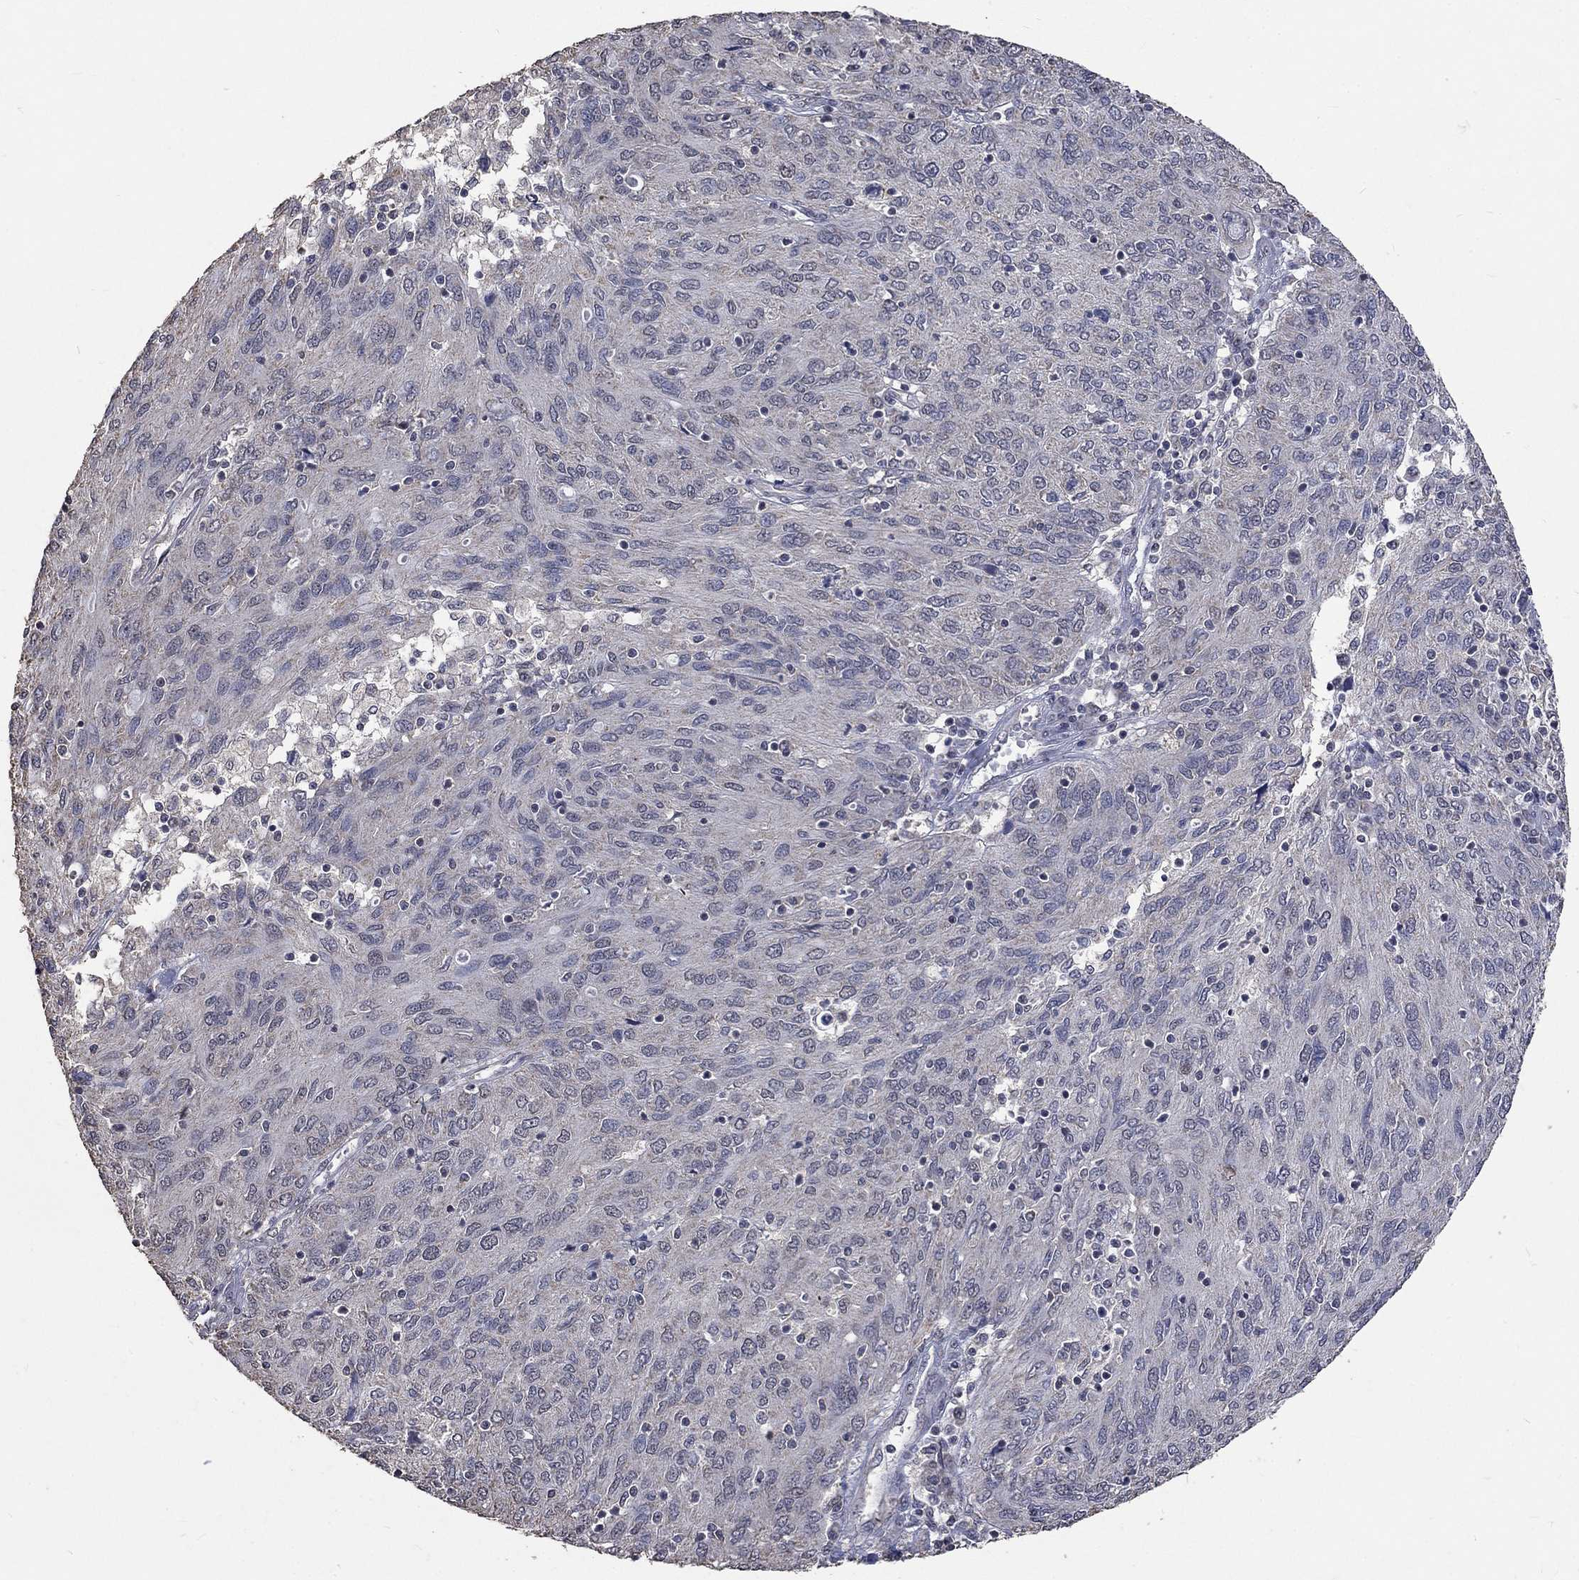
{"staining": {"intensity": "negative", "quantity": "none", "location": "none"}, "tissue": "ovarian cancer", "cell_type": "Tumor cells", "image_type": "cancer", "snomed": [{"axis": "morphology", "description": "Carcinoma, endometroid"}, {"axis": "topography", "description": "Ovary"}], "caption": "High power microscopy photomicrograph of an immunohistochemistry (IHC) micrograph of ovarian cancer, revealing no significant staining in tumor cells.", "gene": "SPATA33", "patient": {"sex": "female", "age": 50}}